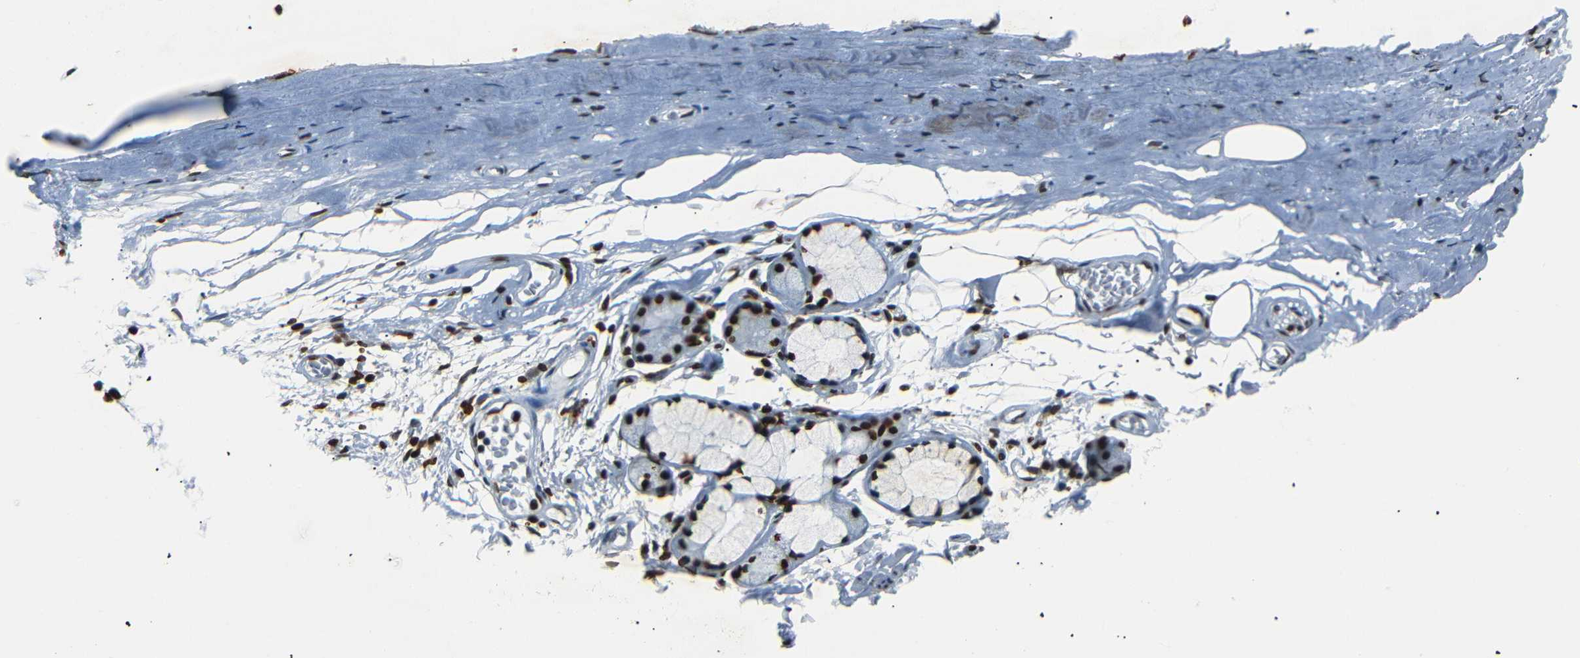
{"staining": {"intensity": "strong", "quantity": ">75%", "location": "nuclear"}, "tissue": "adipose tissue", "cell_type": "Adipocytes", "image_type": "normal", "snomed": [{"axis": "morphology", "description": "Normal tissue, NOS"}, {"axis": "topography", "description": "Cartilage tissue"}, {"axis": "topography", "description": "Bronchus"}], "caption": "Protein positivity by IHC shows strong nuclear staining in about >75% of adipocytes in benign adipose tissue.", "gene": "HMGN1", "patient": {"sex": "female", "age": 73}}